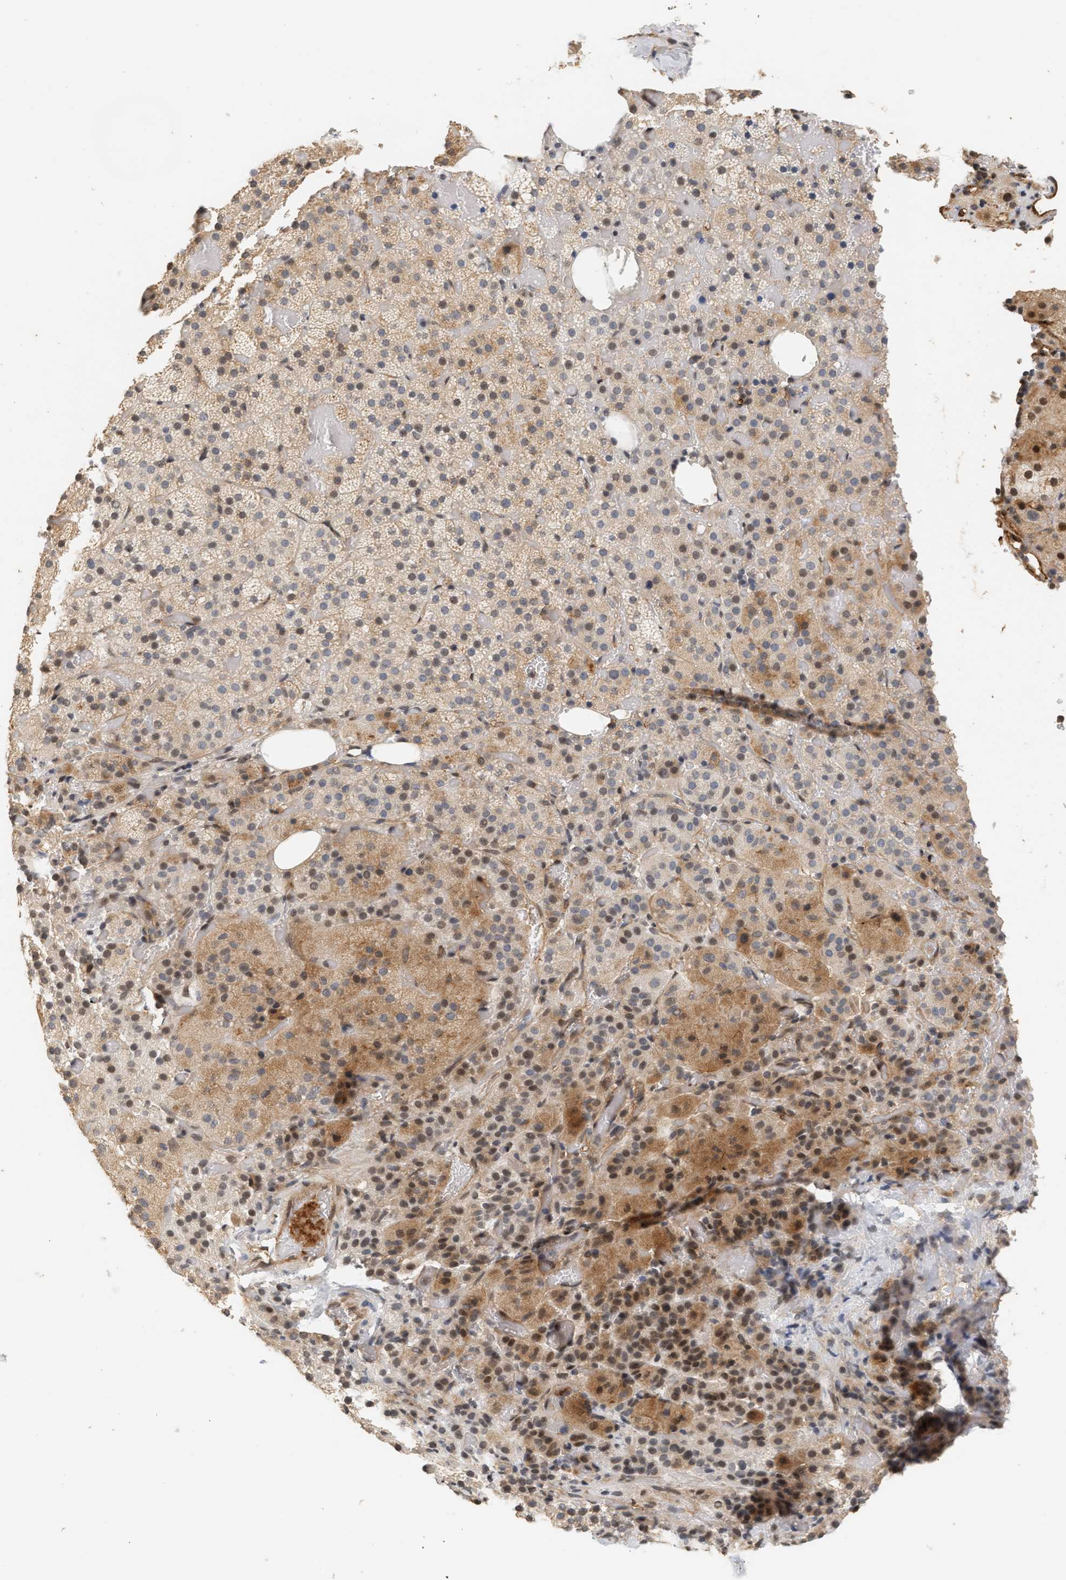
{"staining": {"intensity": "moderate", "quantity": "<25%", "location": "cytoplasmic/membranous,nuclear"}, "tissue": "adrenal gland", "cell_type": "Glandular cells", "image_type": "normal", "snomed": [{"axis": "morphology", "description": "Normal tissue, NOS"}, {"axis": "topography", "description": "Adrenal gland"}], "caption": "A histopathology image of adrenal gland stained for a protein reveals moderate cytoplasmic/membranous,nuclear brown staining in glandular cells. The staining is performed using DAB brown chromogen to label protein expression. The nuclei are counter-stained blue using hematoxylin.", "gene": "PLXND1", "patient": {"sex": "female", "age": 59}}